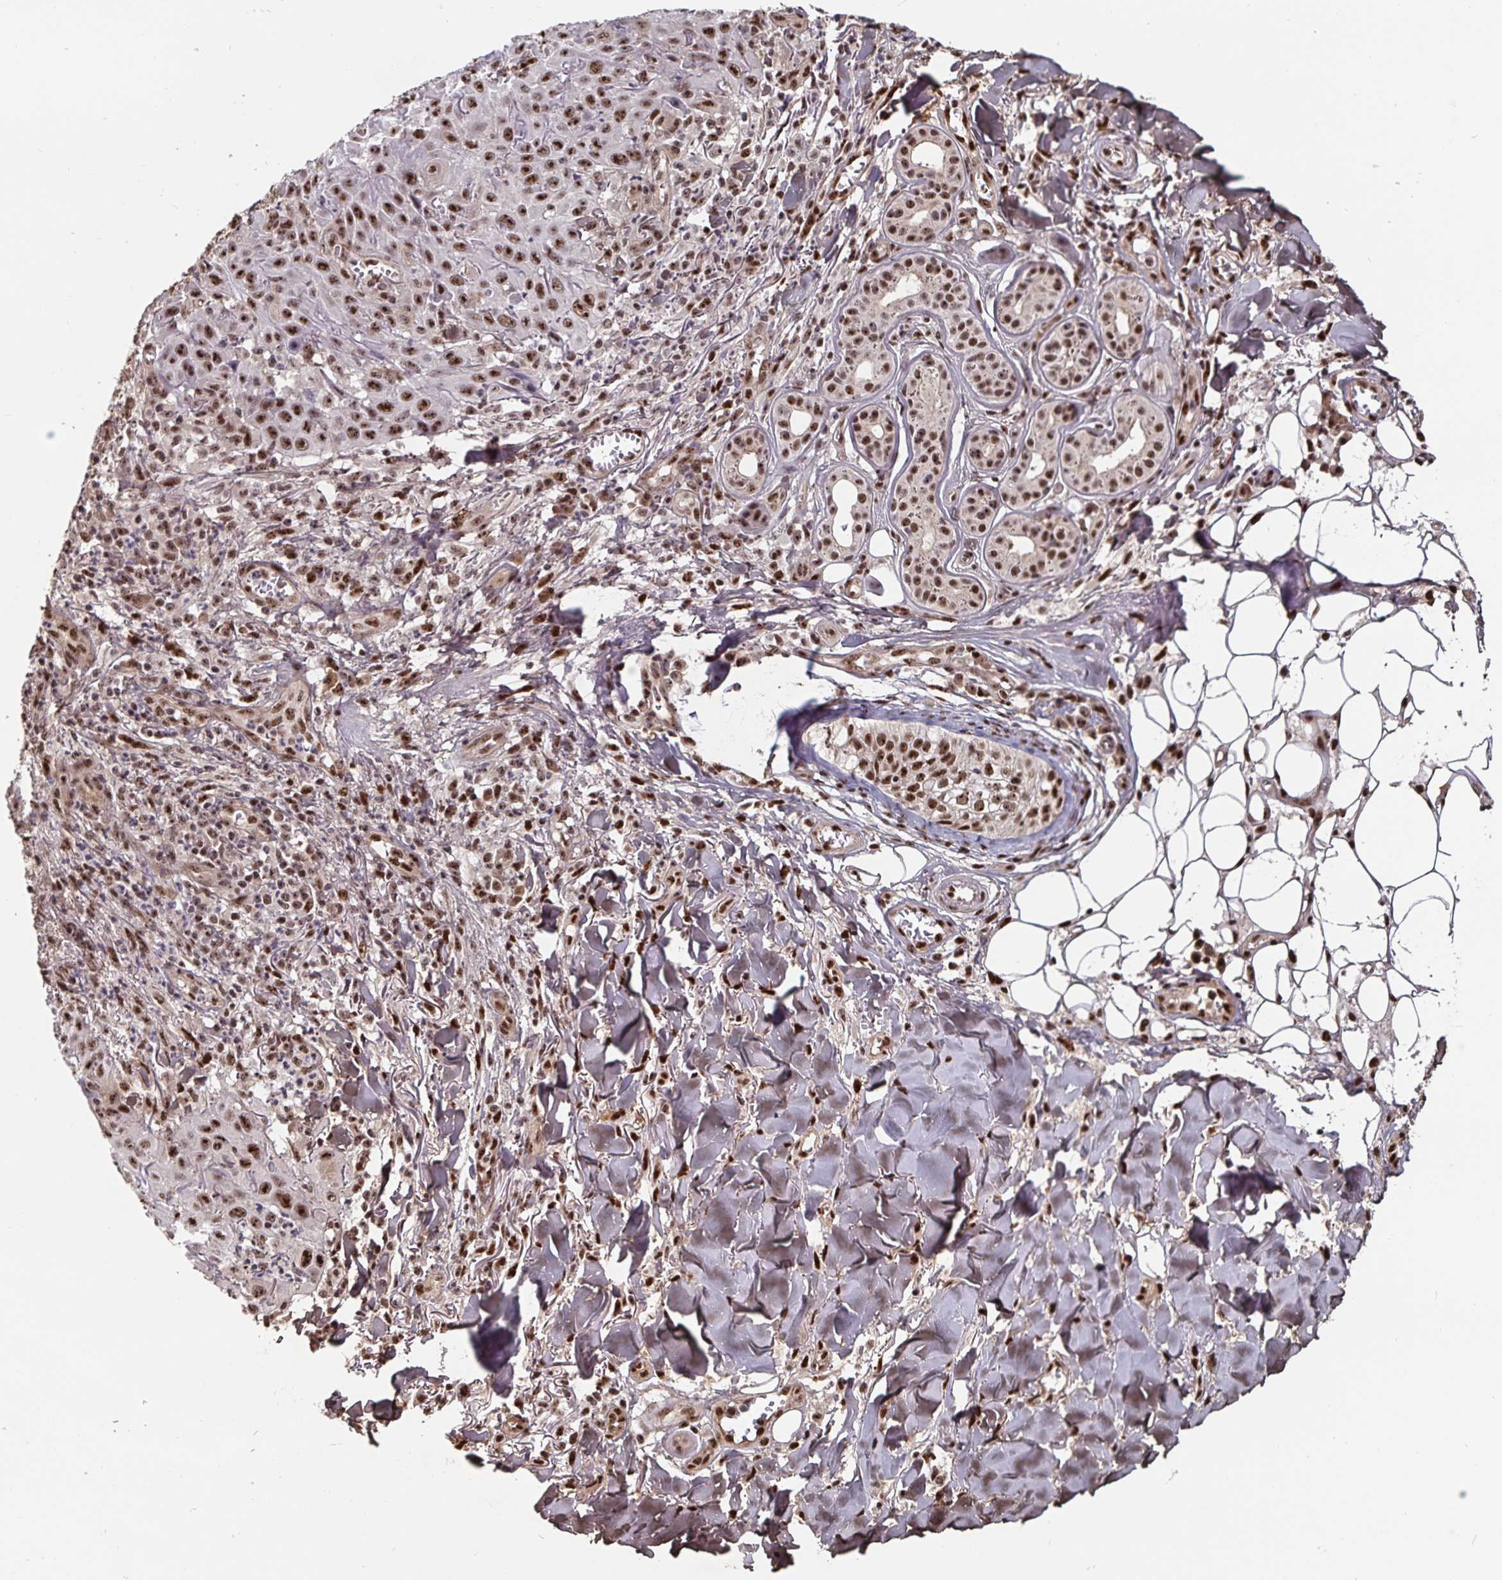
{"staining": {"intensity": "moderate", "quantity": ">75%", "location": "nuclear"}, "tissue": "skin cancer", "cell_type": "Tumor cells", "image_type": "cancer", "snomed": [{"axis": "morphology", "description": "Squamous cell carcinoma, NOS"}, {"axis": "topography", "description": "Skin"}], "caption": "Immunohistochemical staining of human skin cancer reveals medium levels of moderate nuclear staining in approximately >75% of tumor cells.", "gene": "LAS1L", "patient": {"sex": "male", "age": 75}}